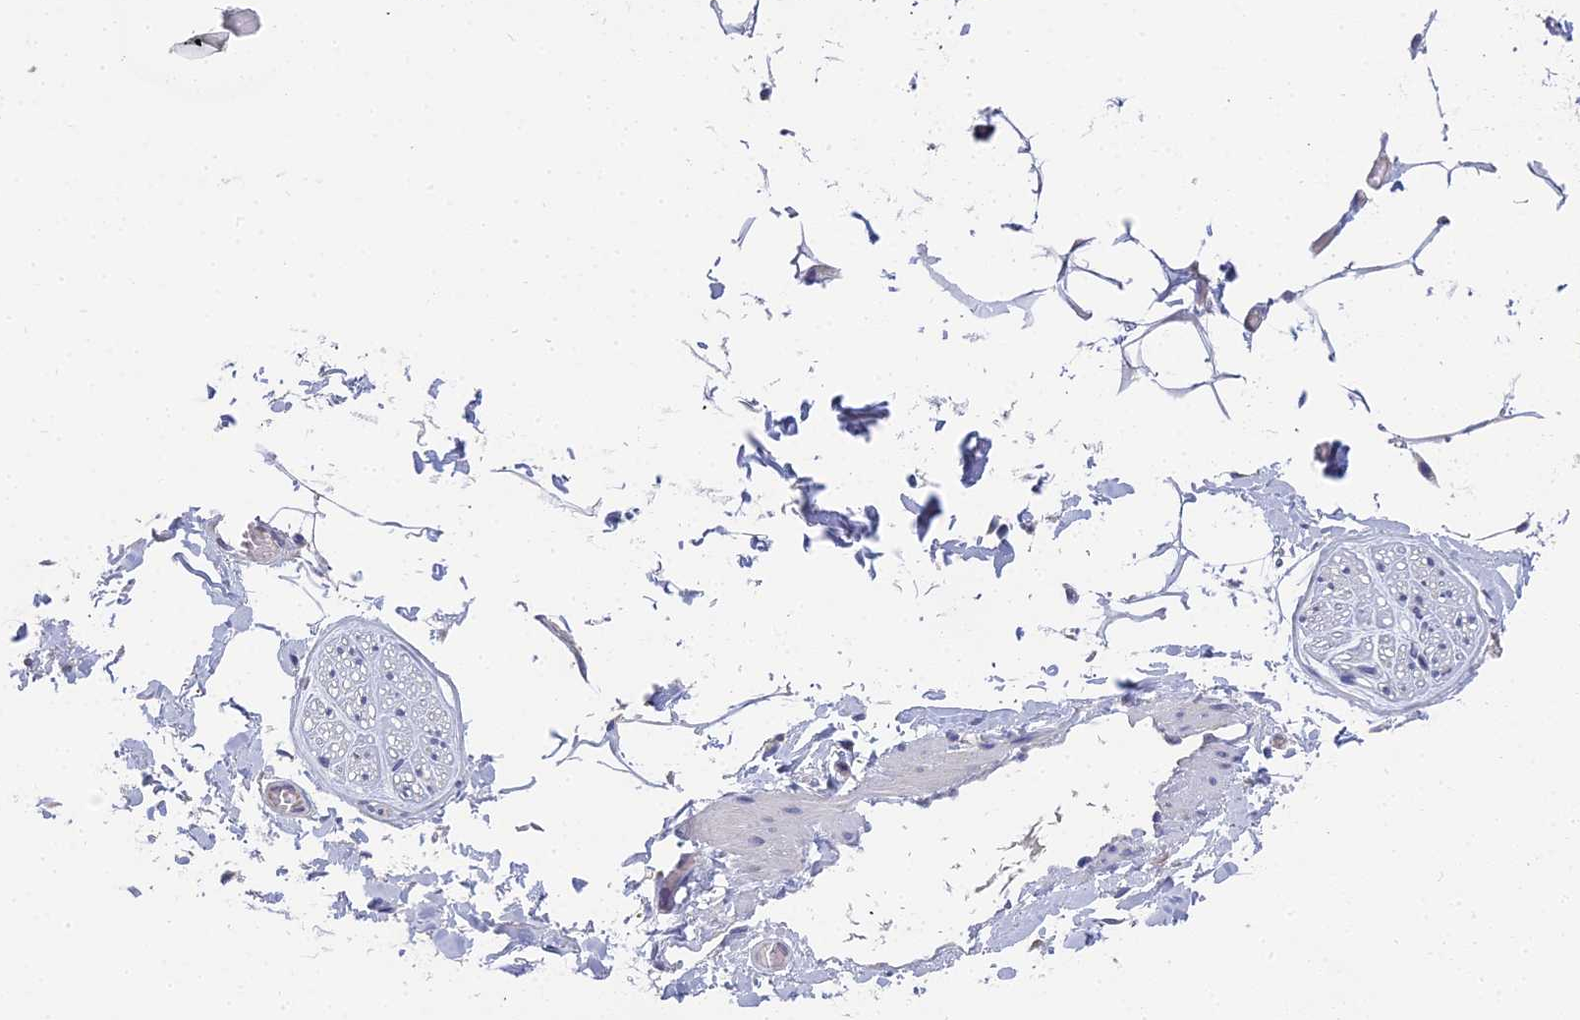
{"staining": {"intensity": "negative", "quantity": "none", "location": "none"}, "tissue": "adipose tissue", "cell_type": "Adipocytes", "image_type": "normal", "snomed": [{"axis": "morphology", "description": "Normal tissue, NOS"}, {"axis": "topography", "description": "Soft tissue"}, {"axis": "topography", "description": "Adipose tissue"}, {"axis": "topography", "description": "Vascular tissue"}, {"axis": "topography", "description": "Peripheral nerve tissue"}], "caption": "Immunohistochemical staining of normal human adipose tissue displays no significant staining in adipocytes. The staining was performed using DAB (3,3'-diaminobenzidine) to visualize the protein expression in brown, while the nuclei were stained in blue with hematoxylin (Magnification: 20x).", "gene": "RDX", "patient": {"sex": "male", "age": 46}}